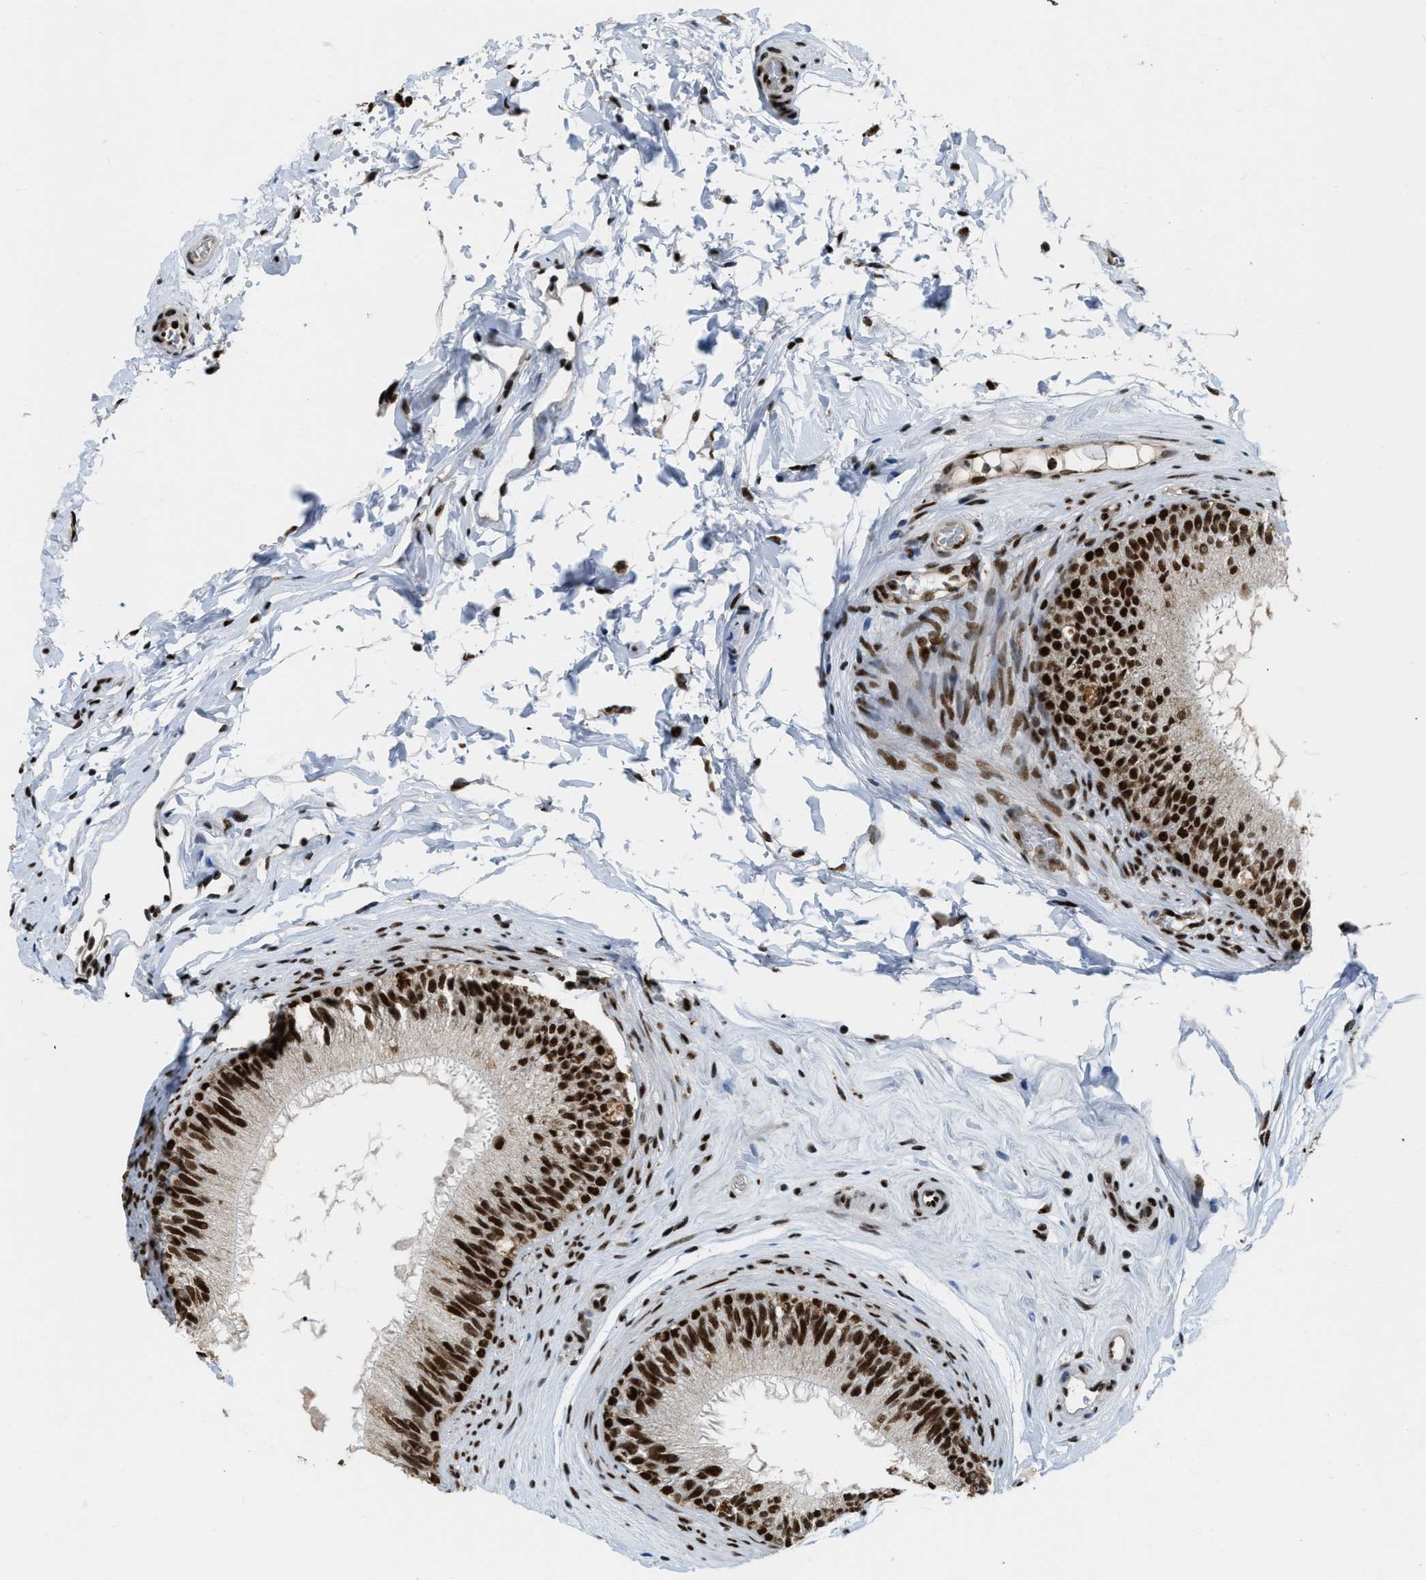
{"staining": {"intensity": "strong", "quantity": ">75%", "location": "nuclear"}, "tissue": "epididymis", "cell_type": "Glandular cells", "image_type": "normal", "snomed": [{"axis": "morphology", "description": "Normal tissue, NOS"}, {"axis": "topography", "description": "Testis"}, {"axis": "topography", "description": "Epididymis"}], "caption": "Immunohistochemistry (IHC) micrograph of normal epididymis stained for a protein (brown), which reveals high levels of strong nuclear staining in about >75% of glandular cells.", "gene": "NUMA1", "patient": {"sex": "male", "age": 36}}